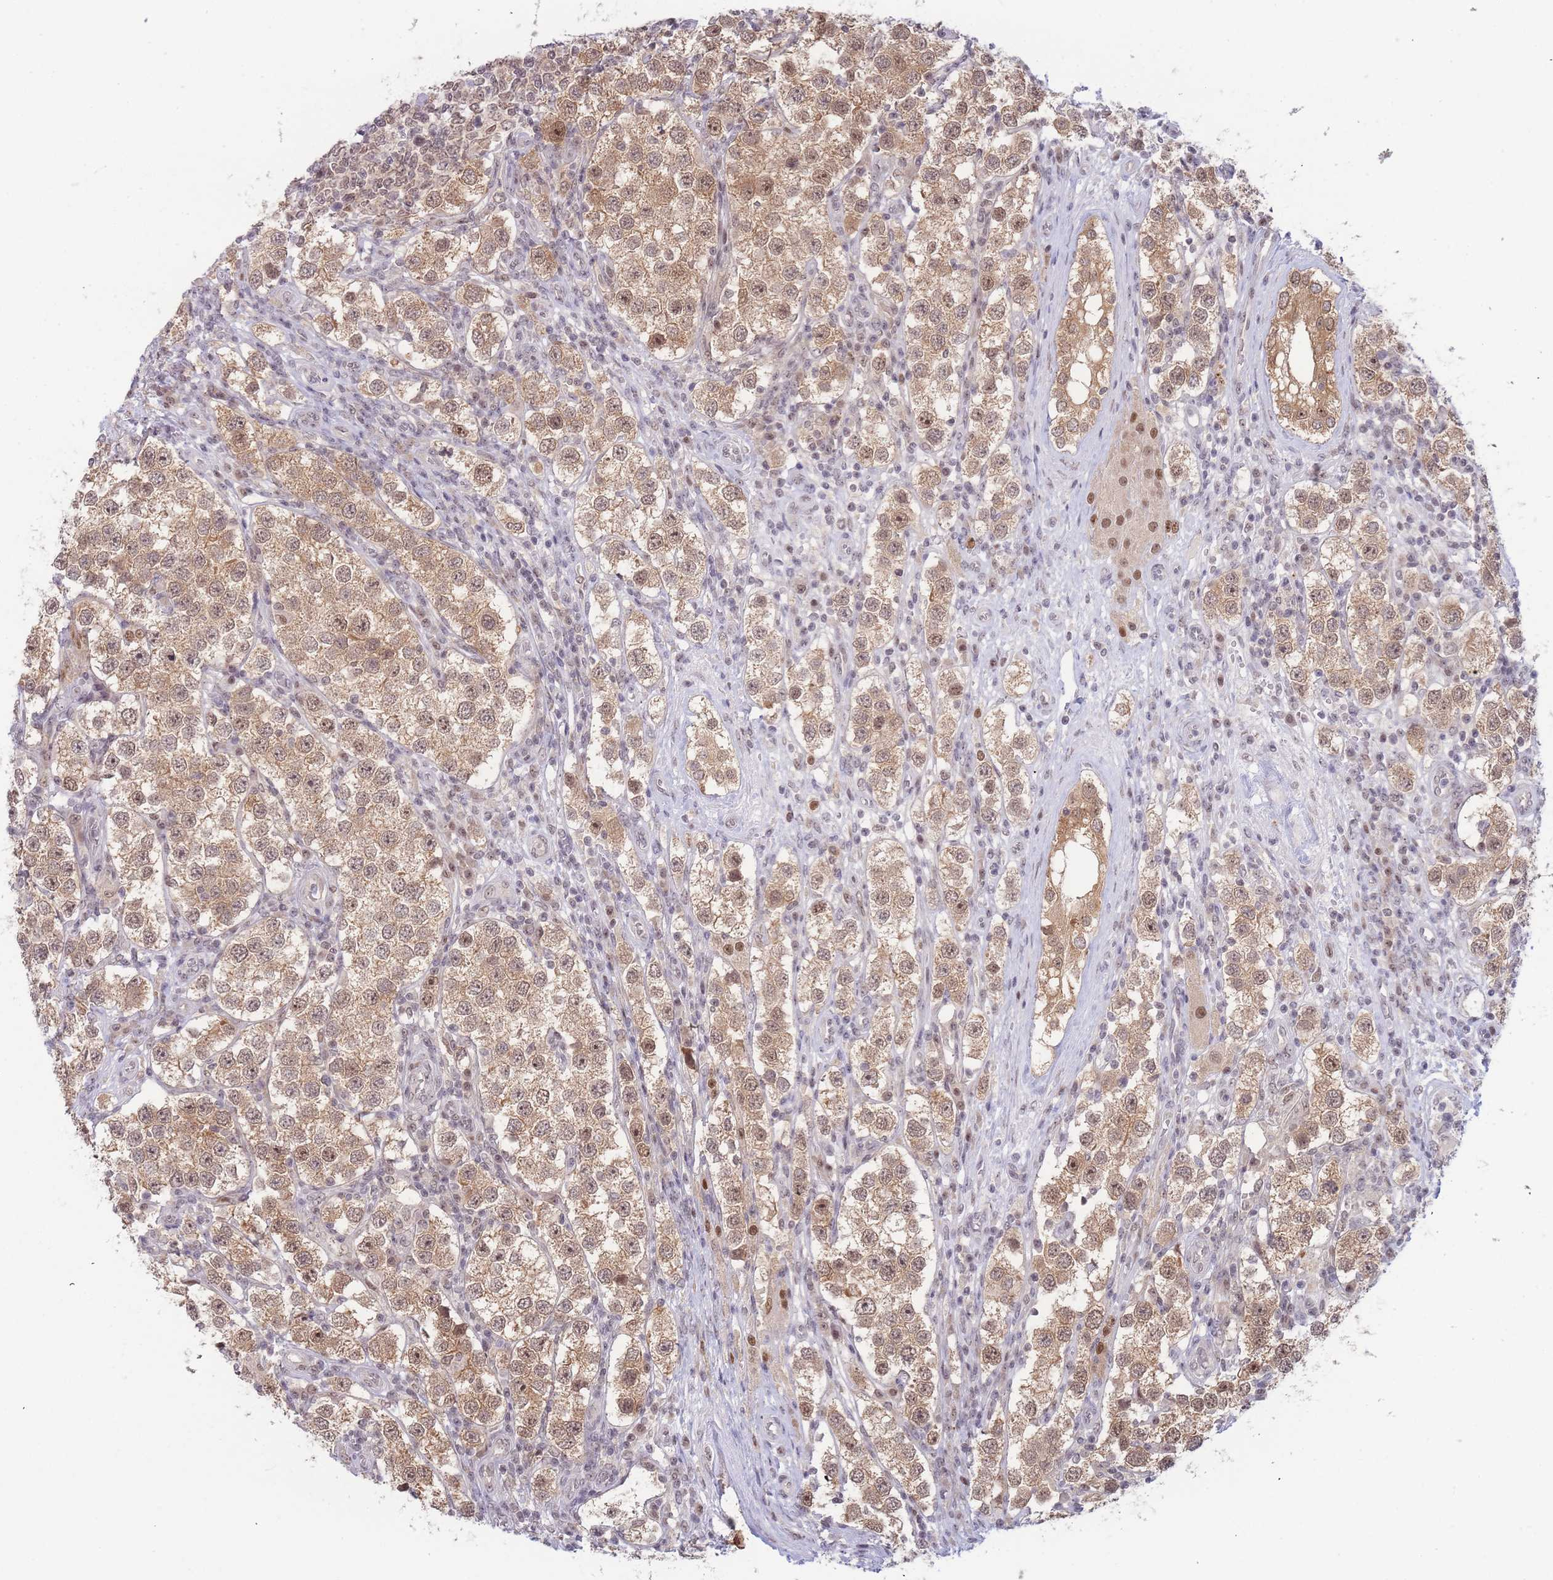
{"staining": {"intensity": "moderate", "quantity": ">75%", "location": "cytoplasmic/membranous,nuclear"}, "tissue": "testis cancer", "cell_type": "Tumor cells", "image_type": "cancer", "snomed": [{"axis": "morphology", "description": "Seminoma, NOS"}, {"axis": "topography", "description": "Testis"}], "caption": "Immunohistochemistry (IHC) histopathology image of testis seminoma stained for a protein (brown), which reveals medium levels of moderate cytoplasmic/membranous and nuclear positivity in approximately >75% of tumor cells.", "gene": "DEAF1", "patient": {"sex": "male", "age": 37}}